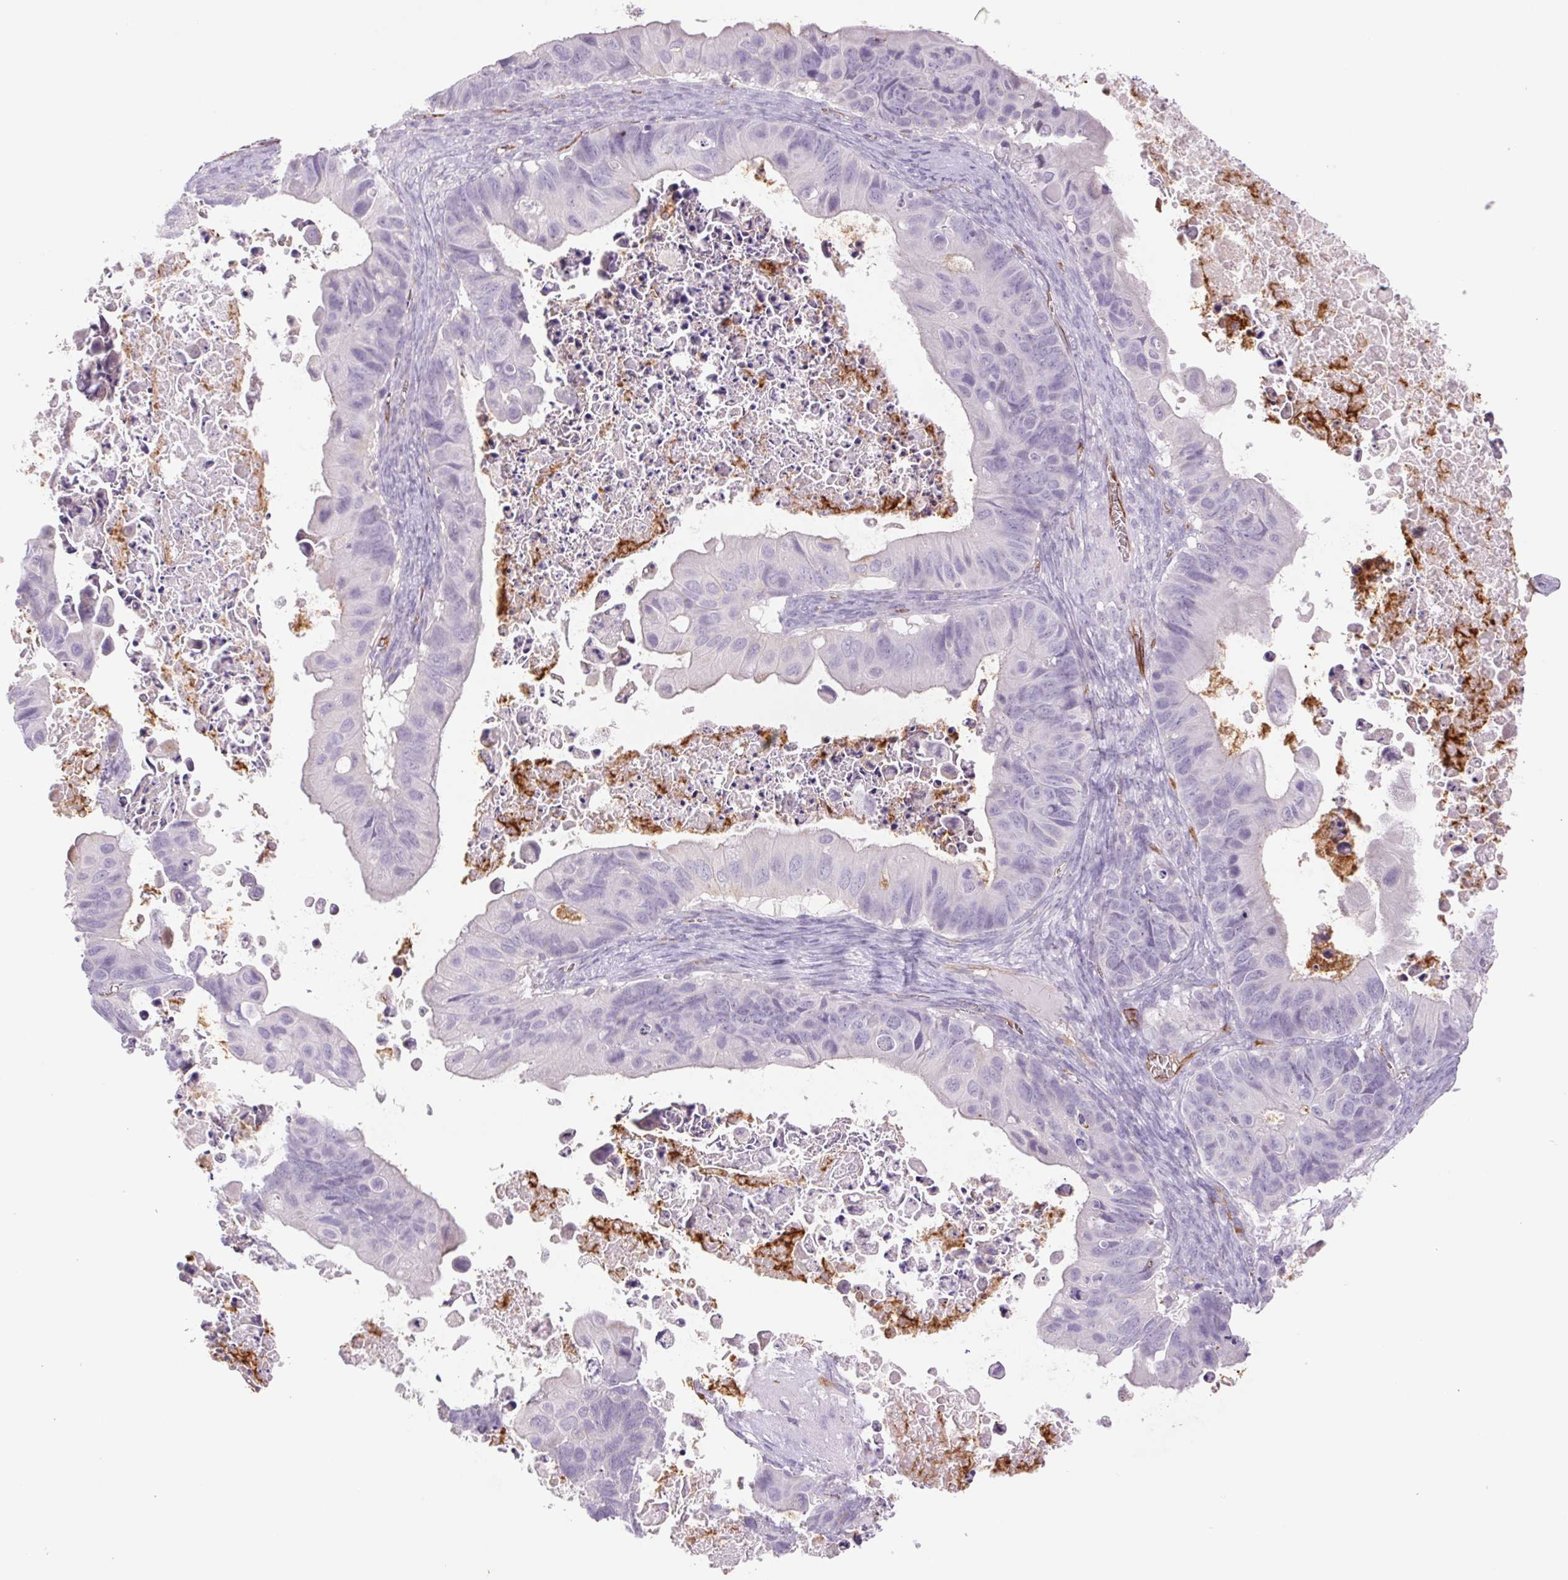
{"staining": {"intensity": "negative", "quantity": "none", "location": "none"}, "tissue": "ovarian cancer", "cell_type": "Tumor cells", "image_type": "cancer", "snomed": [{"axis": "morphology", "description": "Cystadenocarcinoma, mucinous, NOS"}, {"axis": "topography", "description": "Ovary"}], "caption": "Human ovarian mucinous cystadenocarcinoma stained for a protein using immunohistochemistry (IHC) exhibits no expression in tumor cells.", "gene": "IGFL3", "patient": {"sex": "female", "age": 64}}